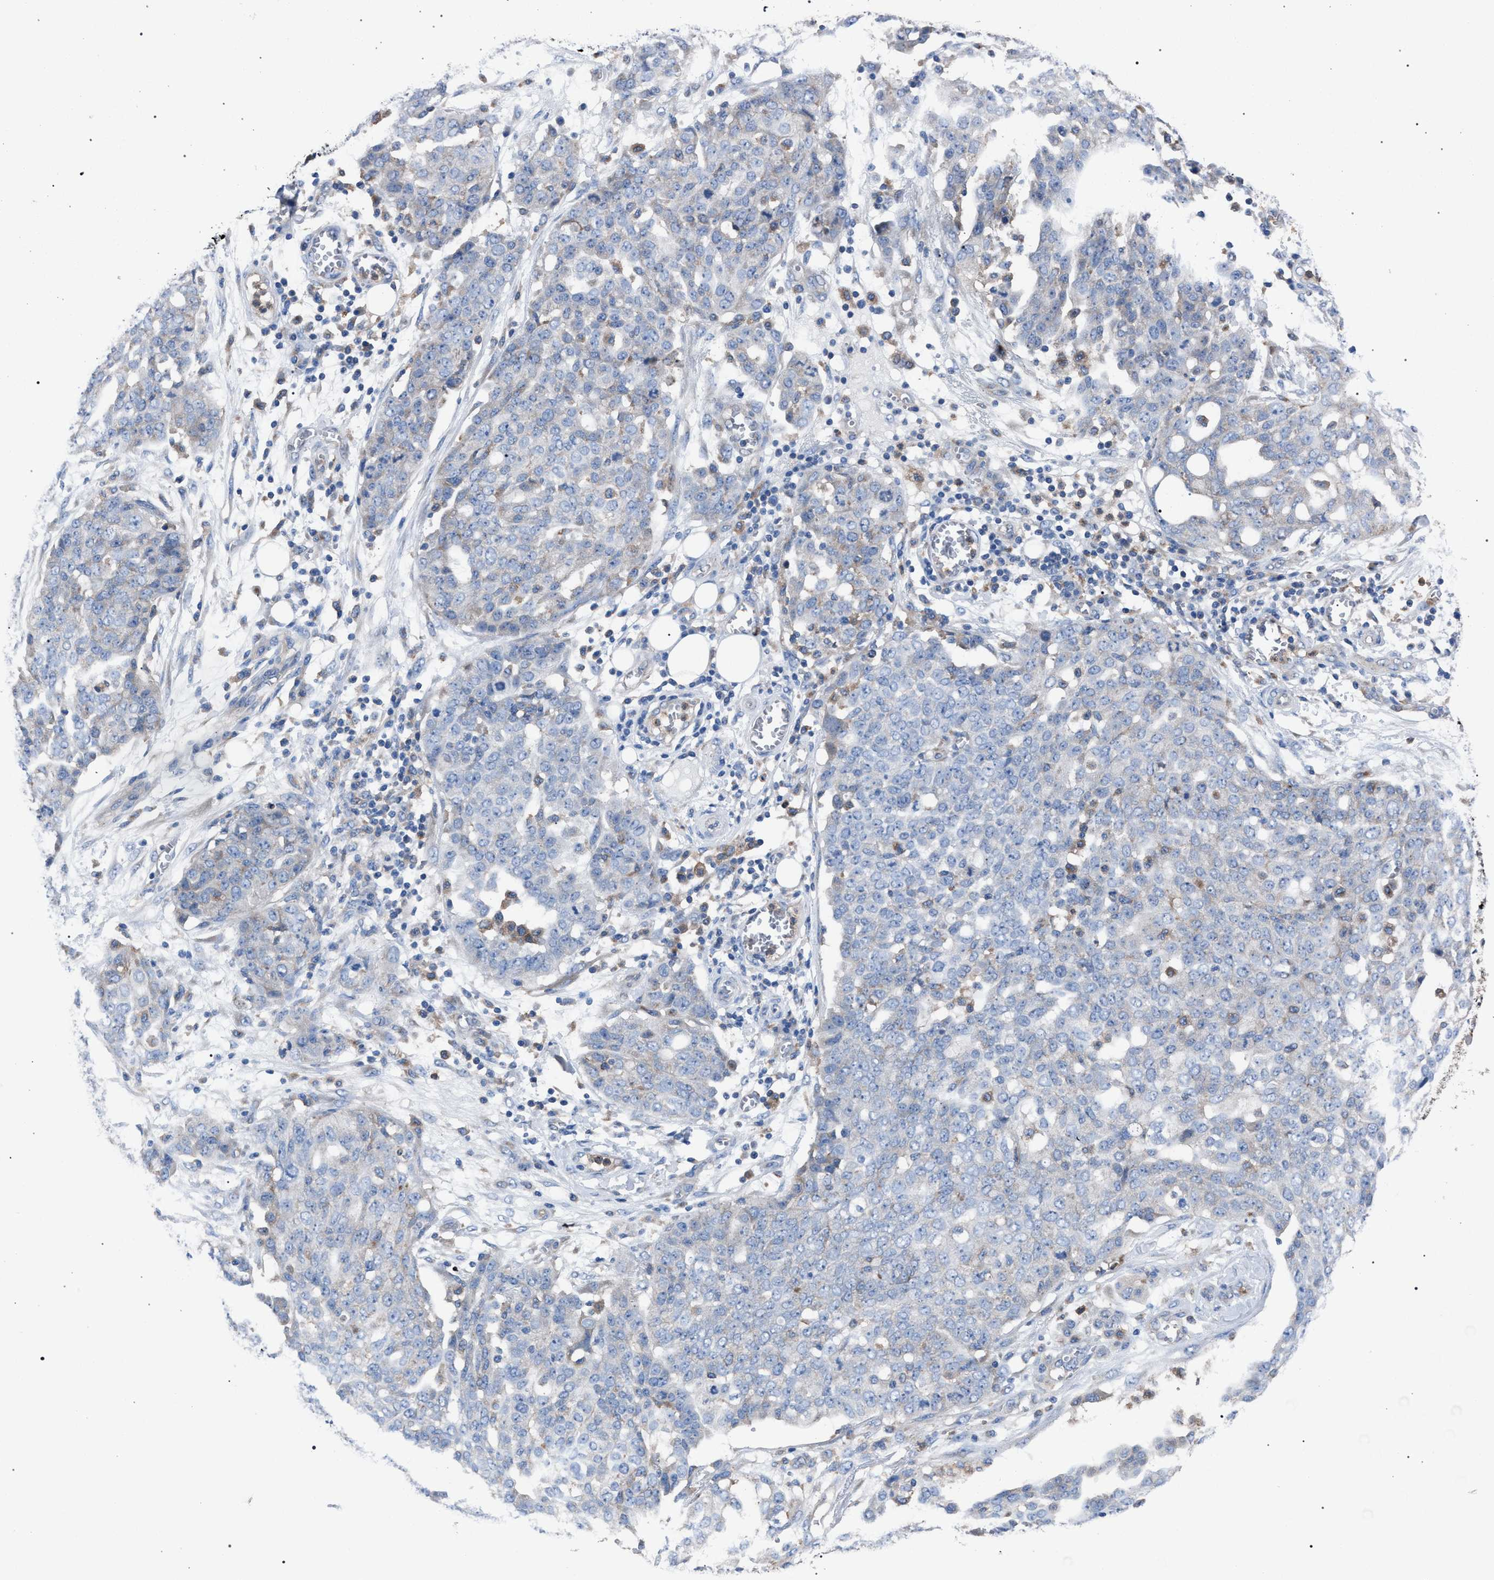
{"staining": {"intensity": "negative", "quantity": "none", "location": "none"}, "tissue": "ovarian cancer", "cell_type": "Tumor cells", "image_type": "cancer", "snomed": [{"axis": "morphology", "description": "Cystadenocarcinoma, serous, NOS"}, {"axis": "topography", "description": "Soft tissue"}, {"axis": "topography", "description": "Ovary"}], "caption": "DAB (3,3'-diaminobenzidine) immunohistochemical staining of ovarian cancer (serous cystadenocarcinoma) displays no significant expression in tumor cells. (Immunohistochemistry (ihc), brightfield microscopy, high magnification).", "gene": "ATP6V0A1", "patient": {"sex": "female", "age": 57}}